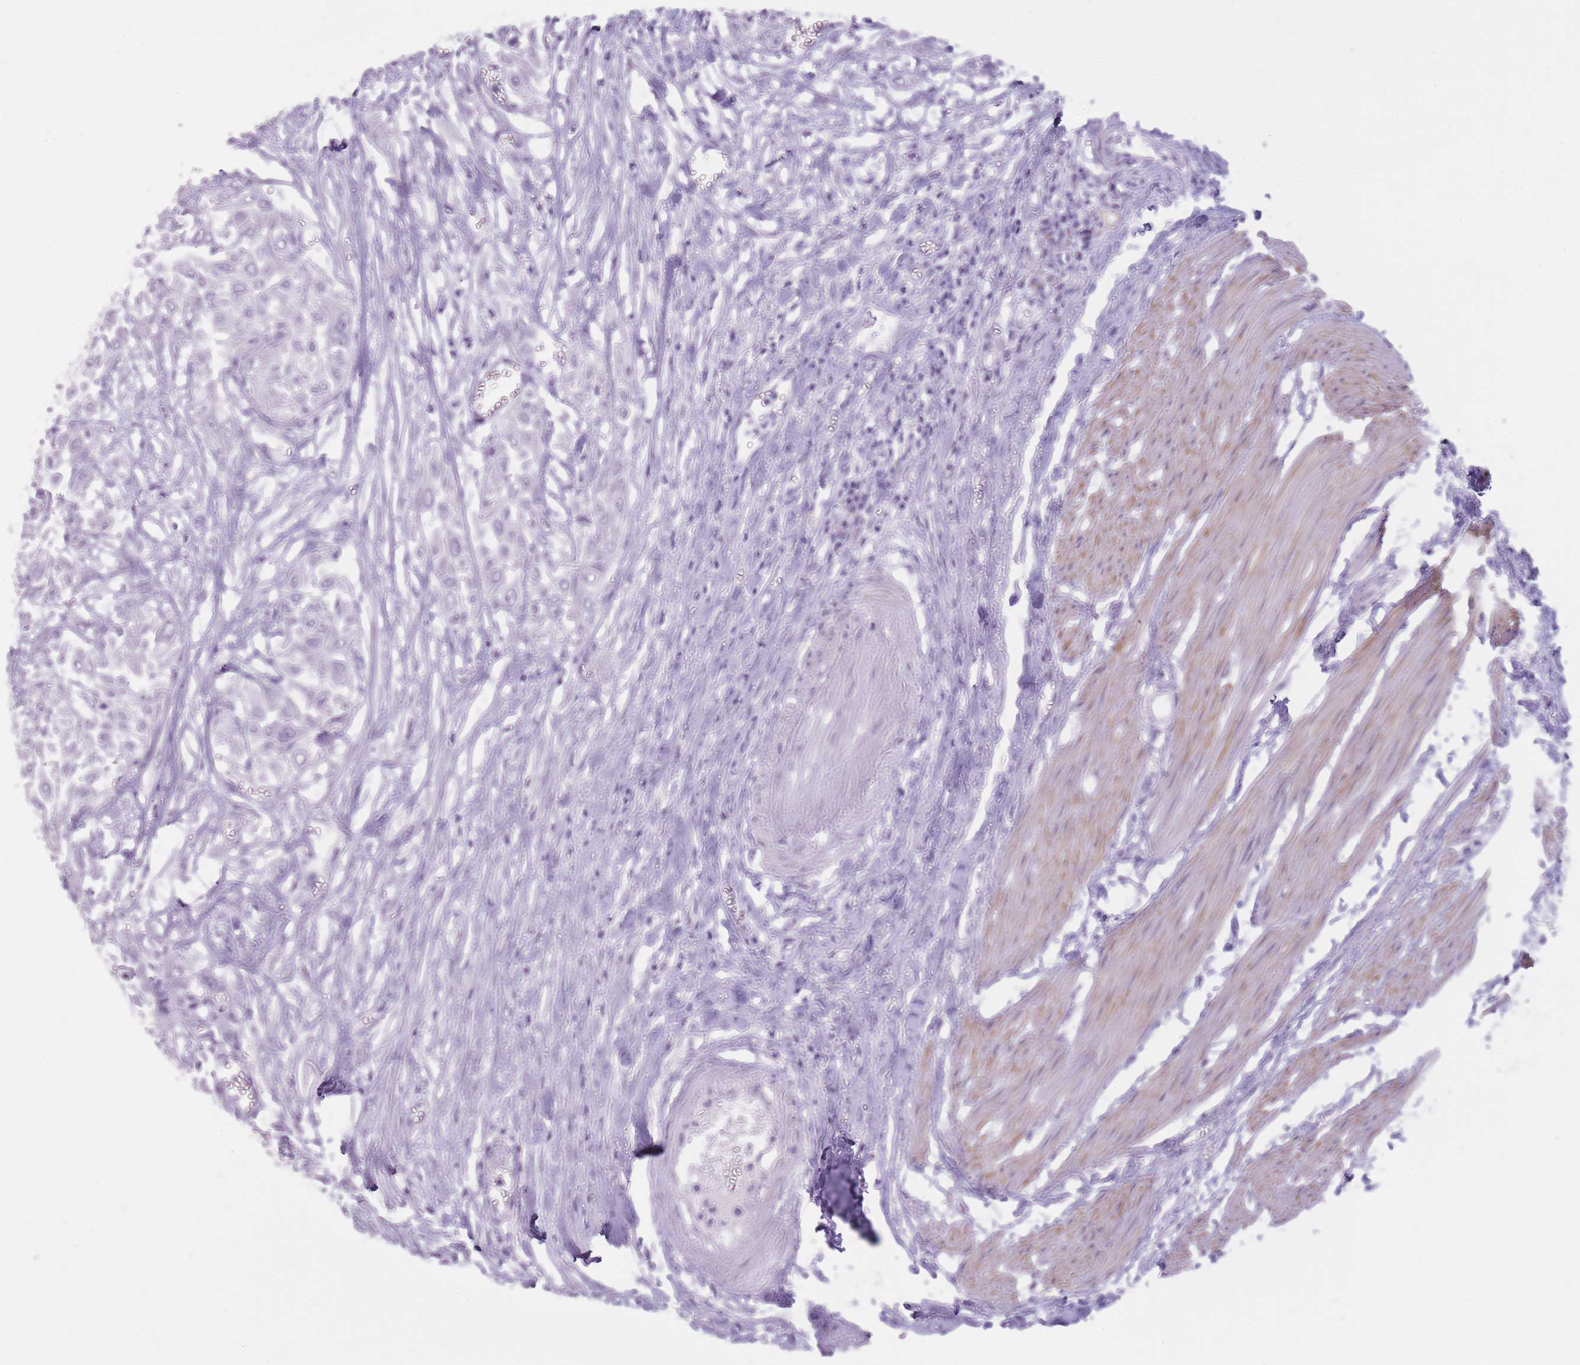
{"staining": {"intensity": "negative", "quantity": "none", "location": "none"}, "tissue": "urothelial cancer", "cell_type": "Tumor cells", "image_type": "cancer", "snomed": [{"axis": "morphology", "description": "Urothelial carcinoma, High grade"}, {"axis": "topography", "description": "Urinary bladder"}], "caption": "The immunohistochemistry photomicrograph has no significant expression in tumor cells of urothelial cancer tissue.", "gene": "GOLGA6D", "patient": {"sex": "male", "age": 57}}